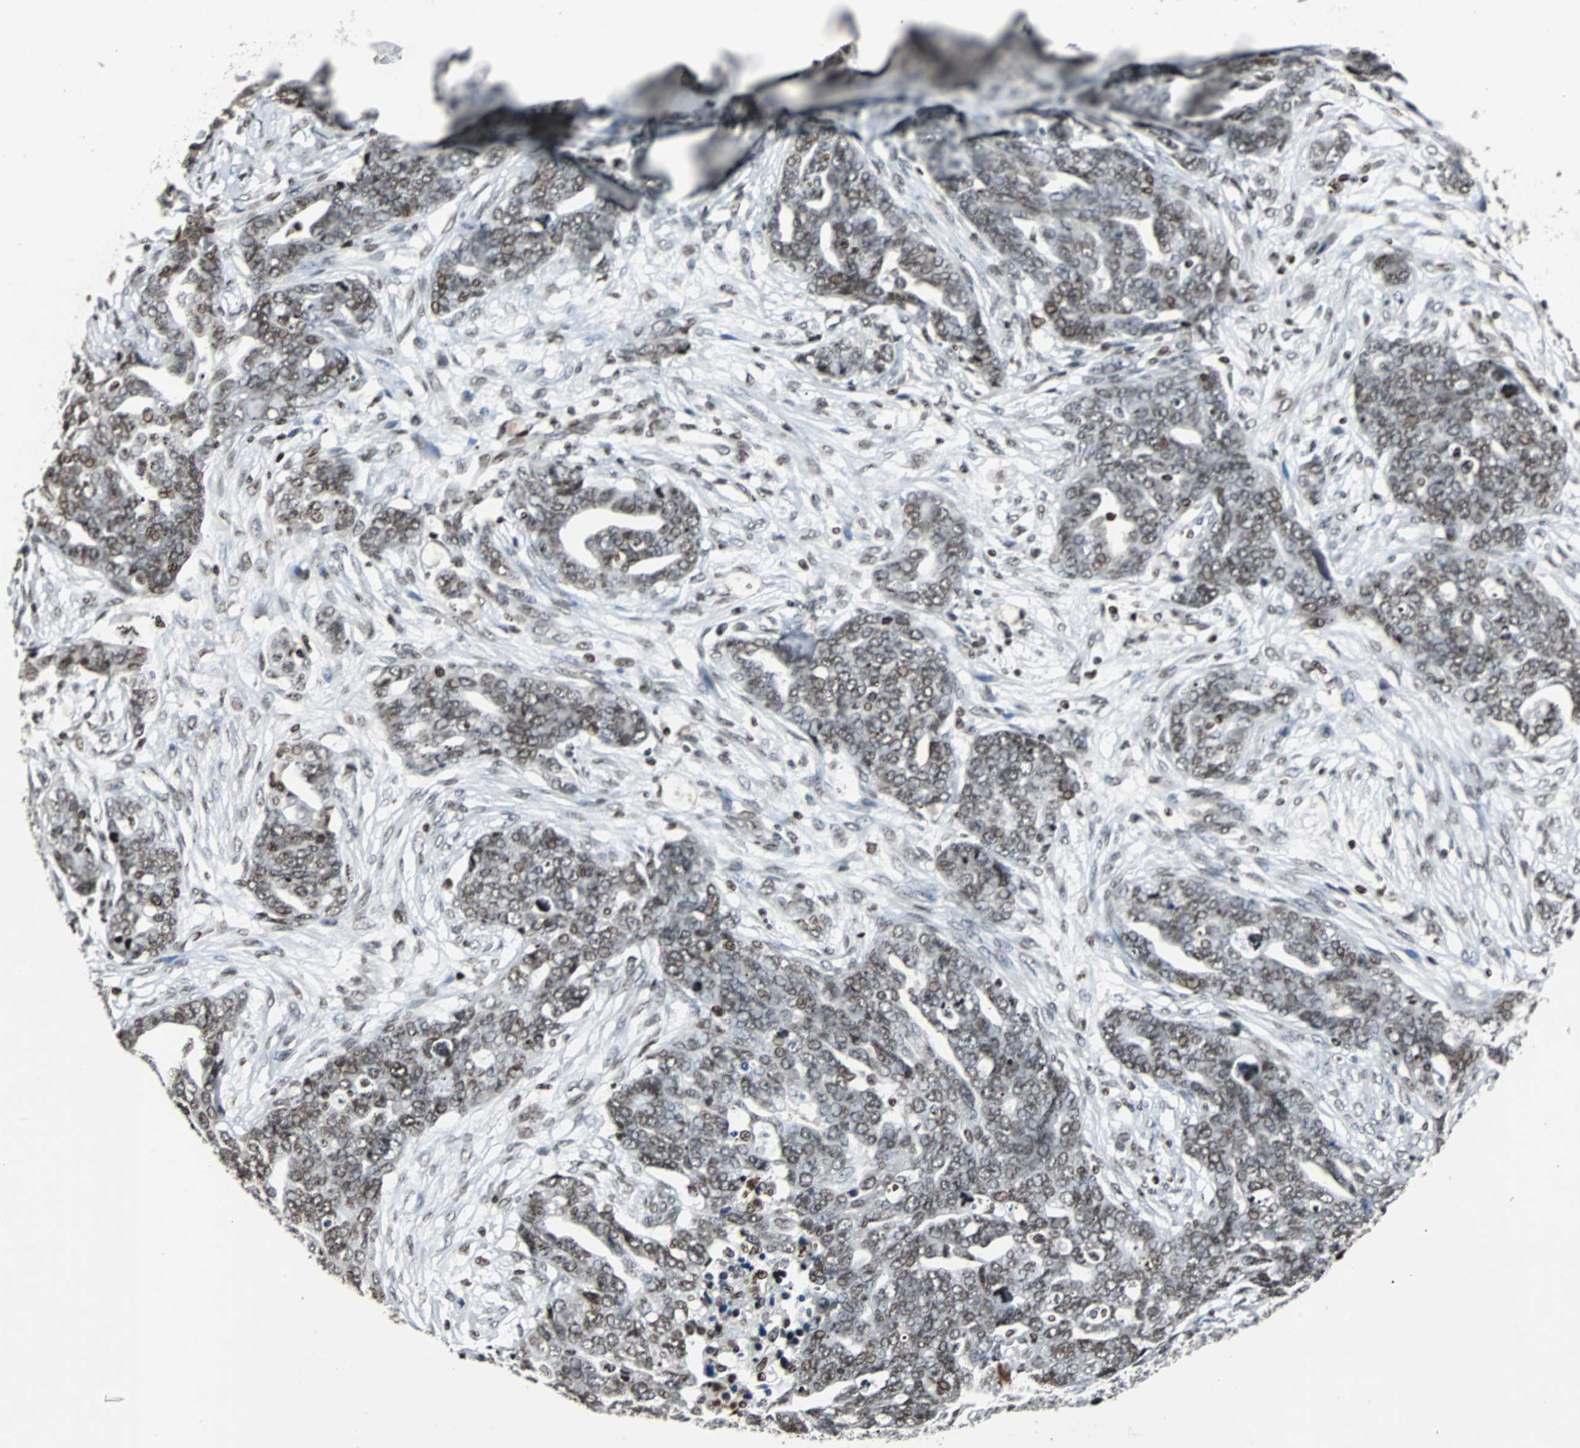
{"staining": {"intensity": "moderate", "quantity": ">75%", "location": "nuclear"}, "tissue": "ovarian cancer", "cell_type": "Tumor cells", "image_type": "cancer", "snomed": [{"axis": "morphology", "description": "Normal tissue, NOS"}, {"axis": "morphology", "description": "Cystadenocarcinoma, serous, NOS"}, {"axis": "topography", "description": "Fallopian tube"}, {"axis": "topography", "description": "Ovary"}], "caption": "Serous cystadenocarcinoma (ovarian) tissue demonstrates moderate nuclear expression in approximately >75% of tumor cells, visualized by immunohistochemistry.", "gene": "PAXIP1", "patient": {"sex": "female", "age": 56}}